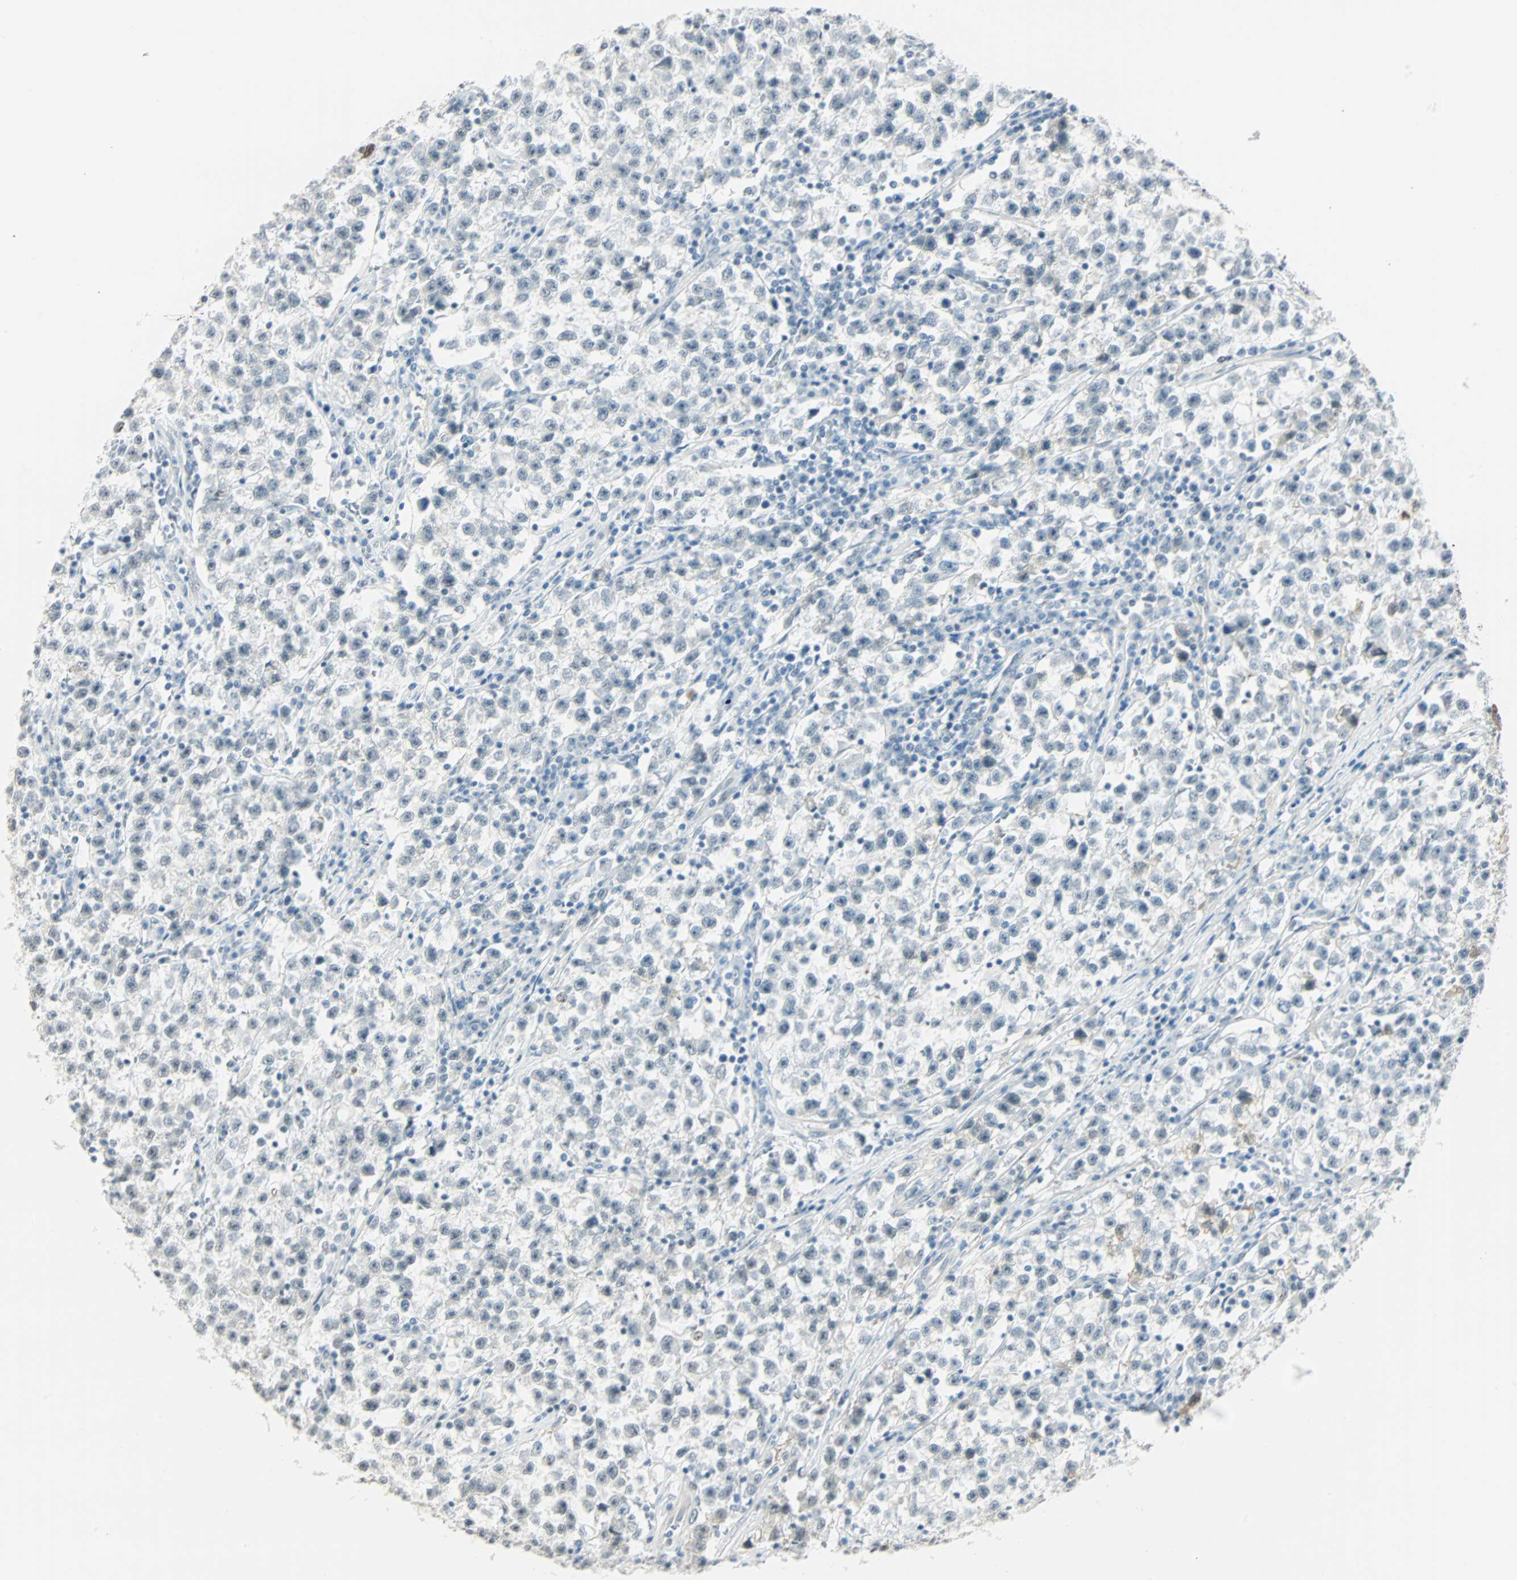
{"staining": {"intensity": "negative", "quantity": "none", "location": "none"}, "tissue": "testis cancer", "cell_type": "Tumor cells", "image_type": "cancer", "snomed": [{"axis": "morphology", "description": "Seminoma, NOS"}, {"axis": "topography", "description": "Testis"}], "caption": "Testis cancer (seminoma) stained for a protein using immunohistochemistry displays no staining tumor cells.", "gene": "NELFE", "patient": {"sex": "male", "age": 22}}